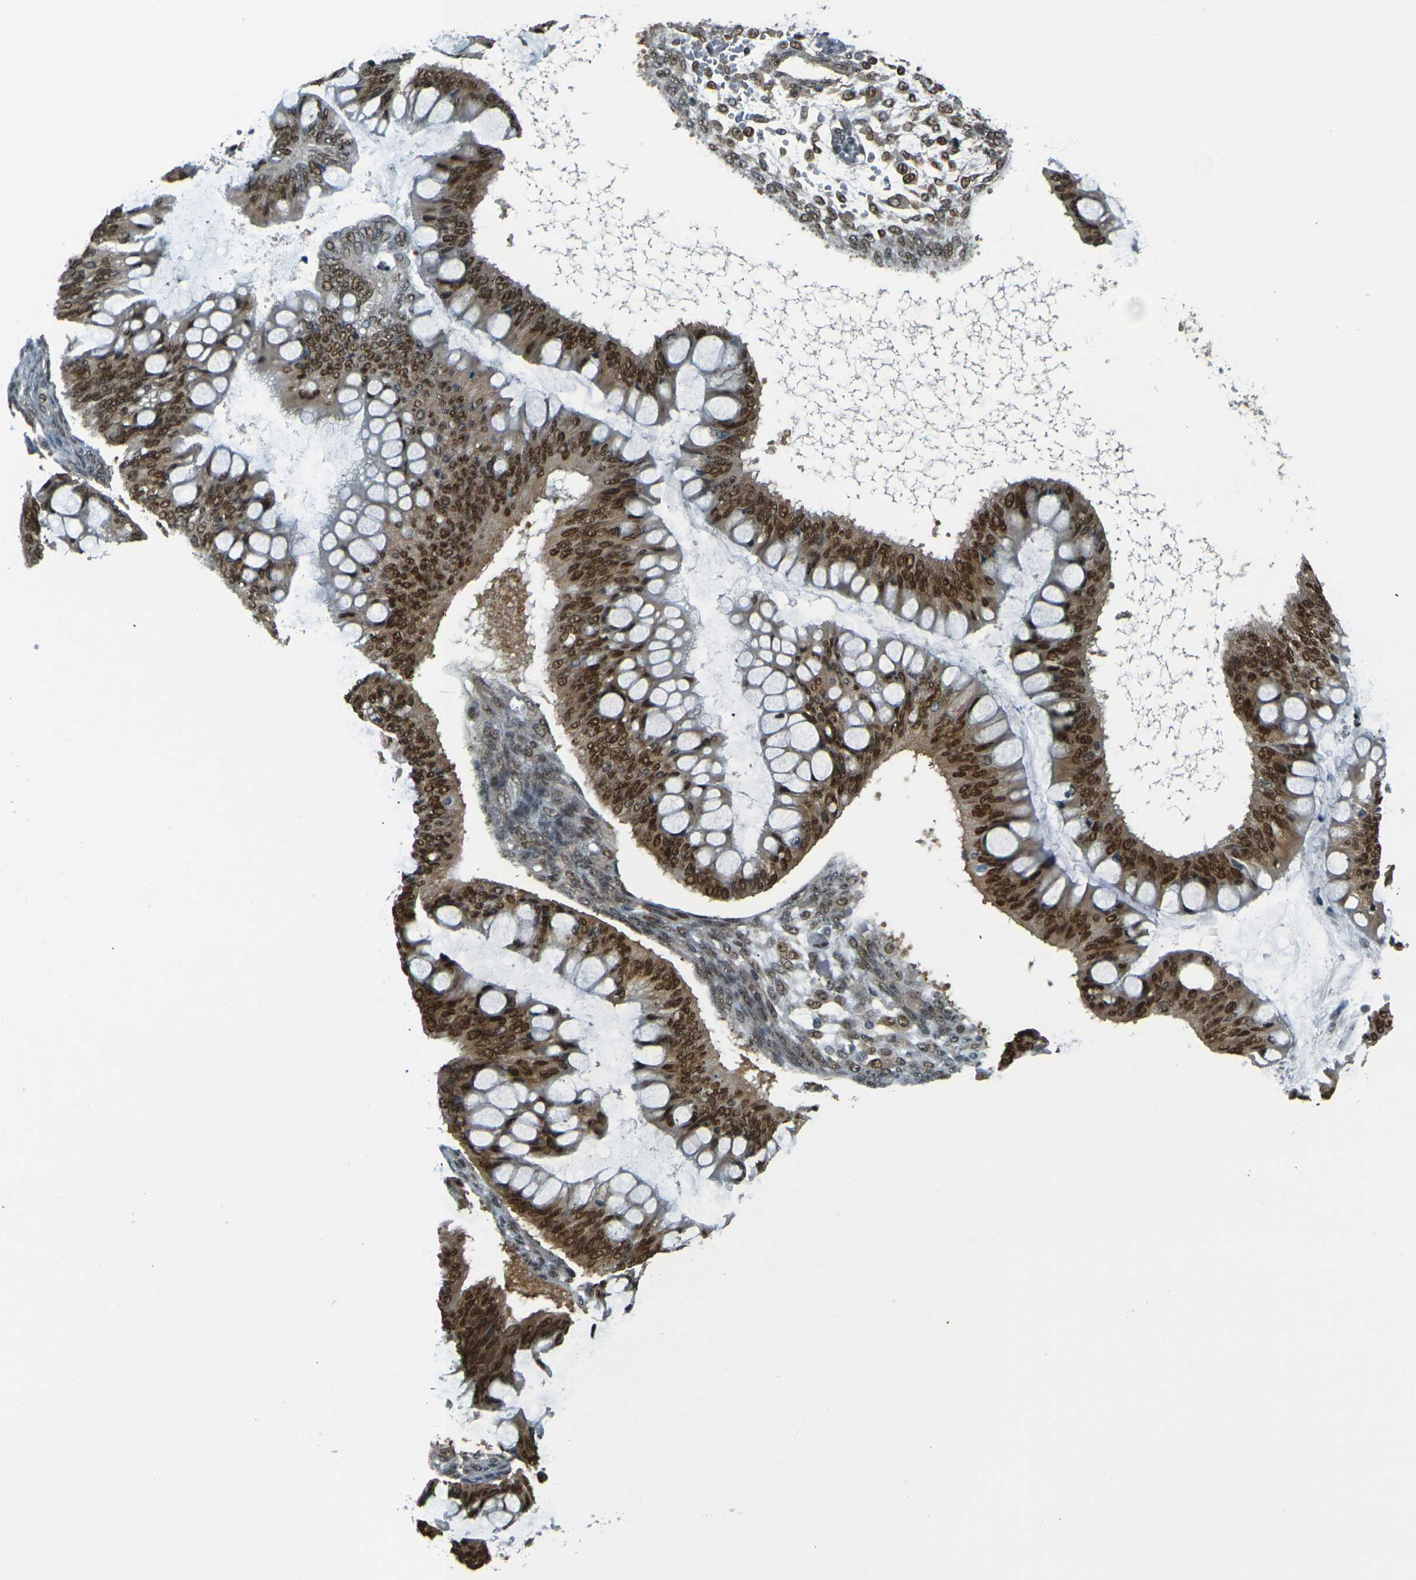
{"staining": {"intensity": "strong", "quantity": ">75%", "location": "cytoplasmic/membranous,nuclear"}, "tissue": "ovarian cancer", "cell_type": "Tumor cells", "image_type": "cancer", "snomed": [{"axis": "morphology", "description": "Cystadenocarcinoma, mucinous, NOS"}, {"axis": "topography", "description": "Ovary"}], "caption": "Mucinous cystadenocarcinoma (ovarian) was stained to show a protein in brown. There is high levels of strong cytoplasmic/membranous and nuclear expression in about >75% of tumor cells.", "gene": "NHEJ1", "patient": {"sex": "female", "age": 73}}